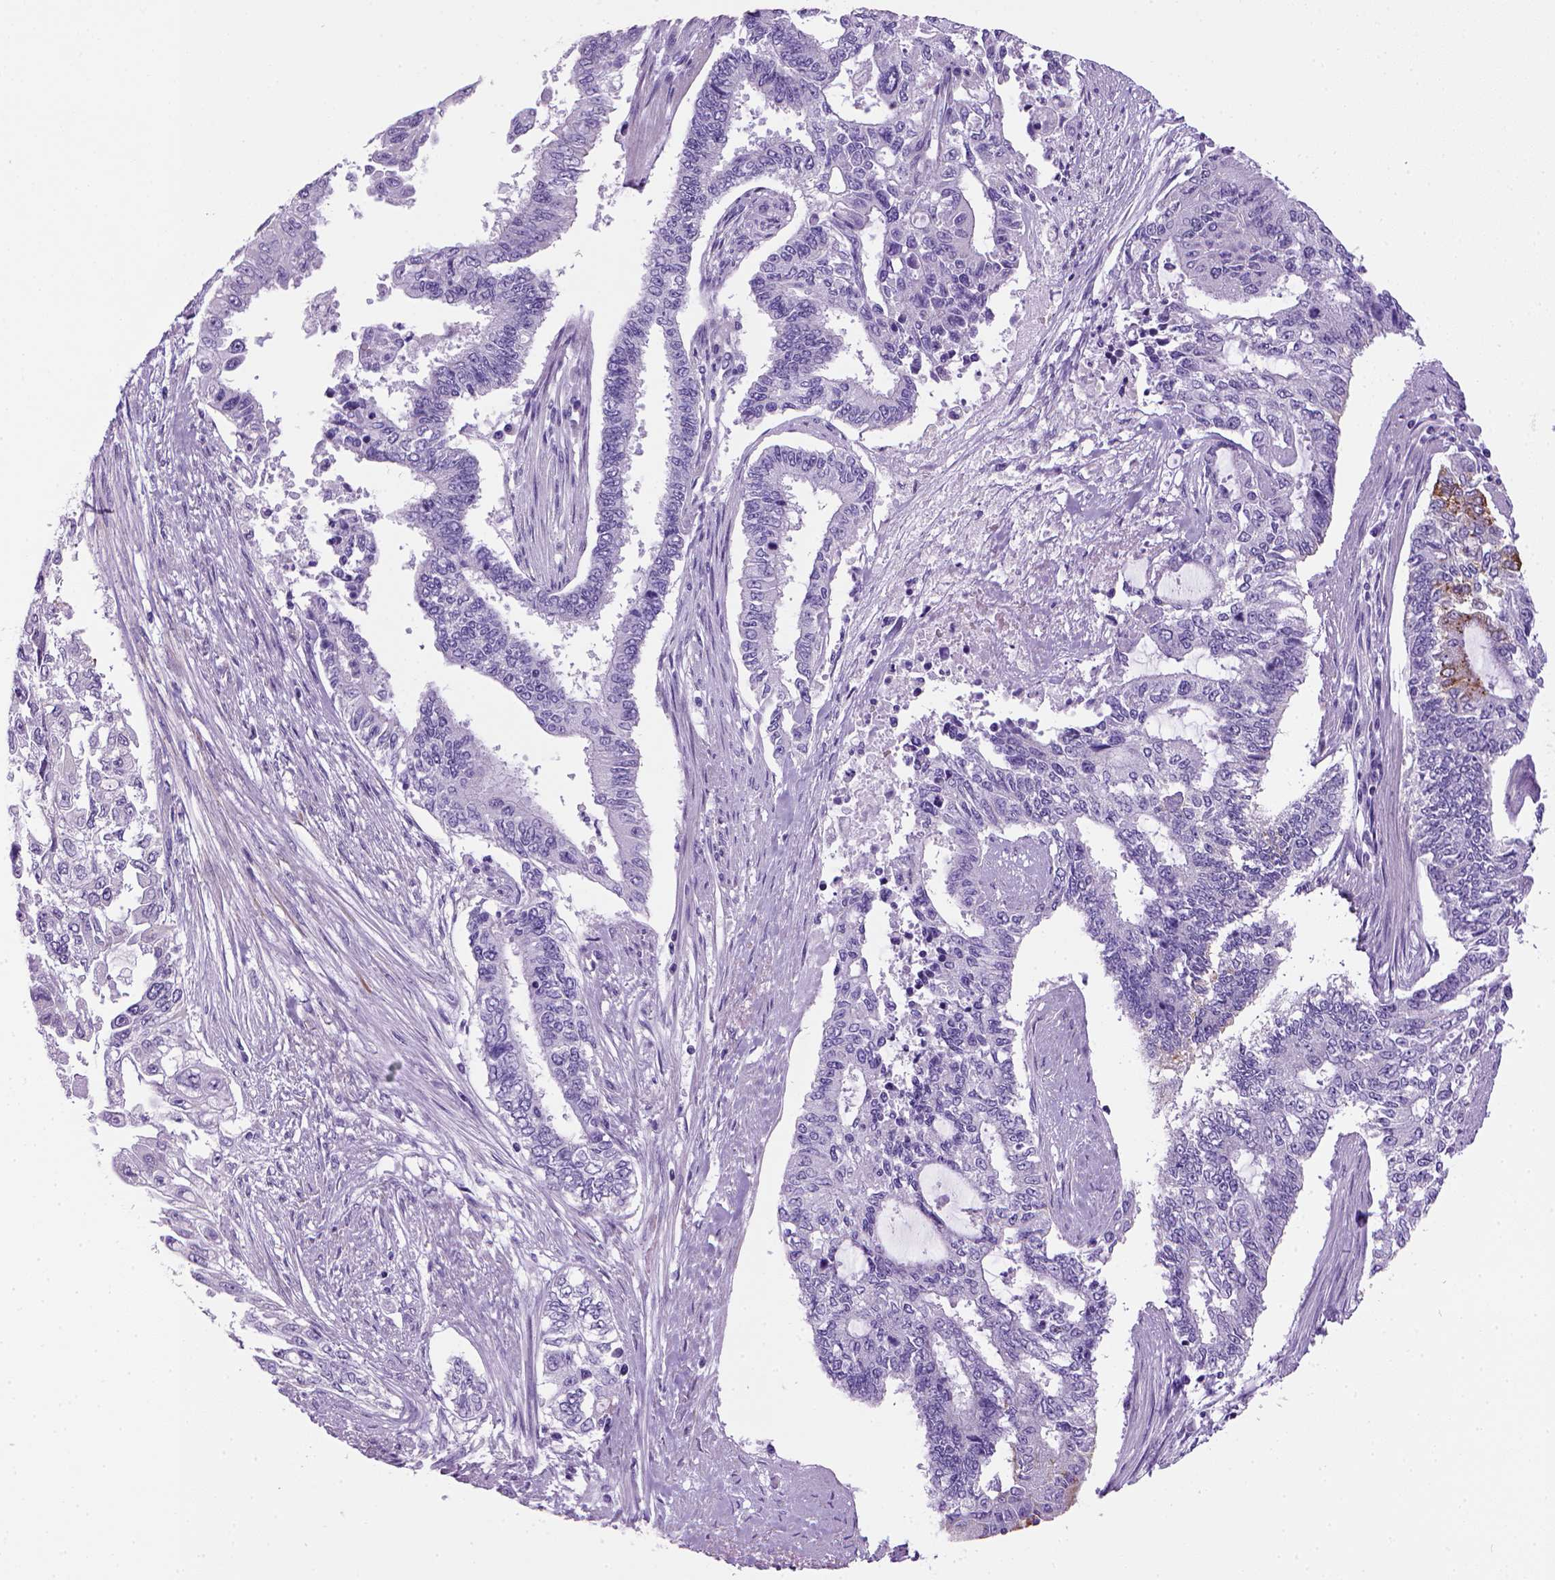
{"staining": {"intensity": "negative", "quantity": "none", "location": "none"}, "tissue": "endometrial cancer", "cell_type": "Tumor cells", "image_type": "cancer", "snomed": [{"axis": "morphology", "description": "Adenocarcinoma, NOS"}, {"axis": "topography", "description": "Uterus"}], "caption": "The micrograph shows no significant expression in tumor cells of adenocarcinoma (endometrial).", "gene": "ARHGEF33", "patient": {"sex": "female", "age": 59}}